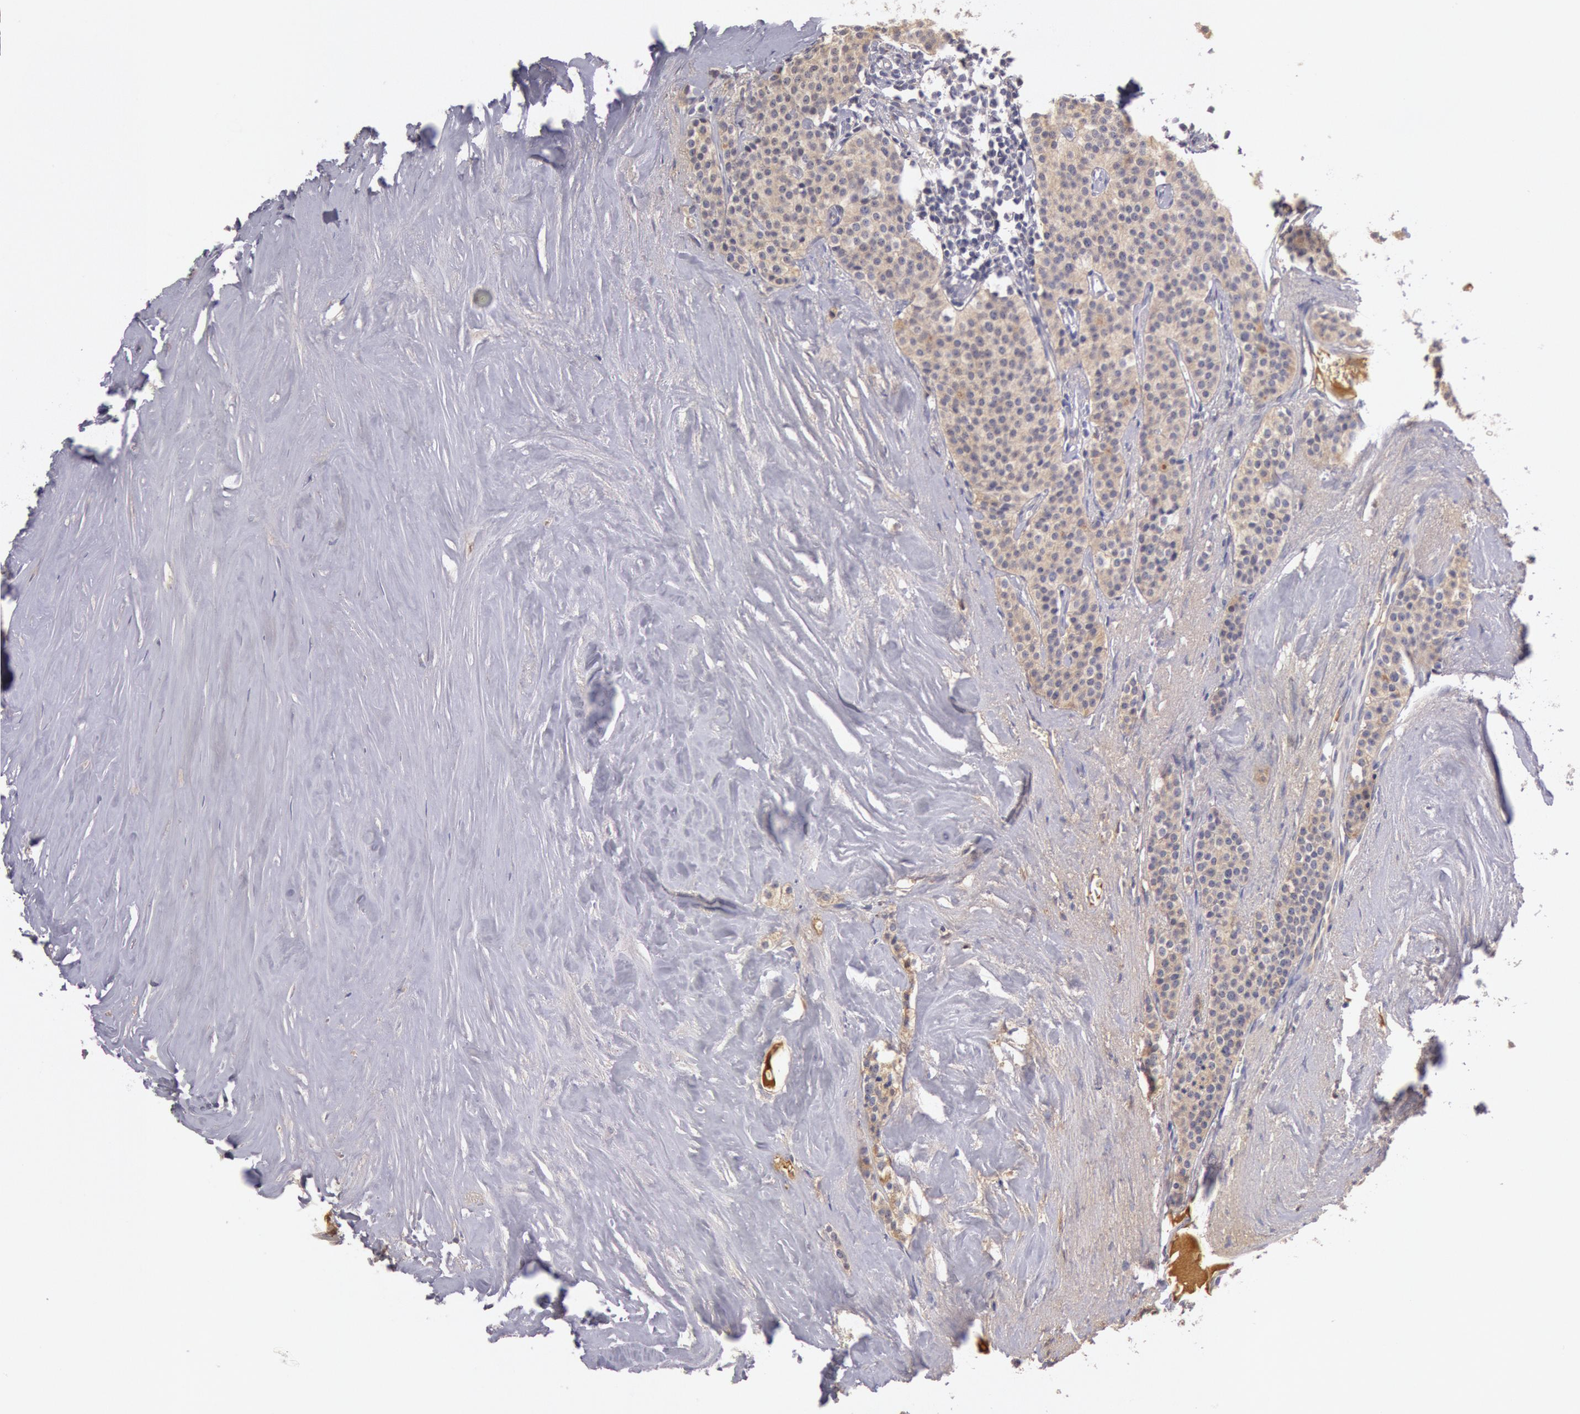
{"staining": {"intensity": "weak", "quantity": "<25%", "location": "cytoplasmic/membranous"}, "tissue": "carcinoid", "cell_type": "Tumor cells", "image_type": "cancer", "snomed": [{"axis": "morphology", "description": "Carcinoid, malignant, NOS"}, {"axis": "topography", "description": "Small intestine"}], "caption": "Tumor cells show no significant staining in carcinoid.", "gene": "C1R", "patient": {"sex": "male", "age": 63}}